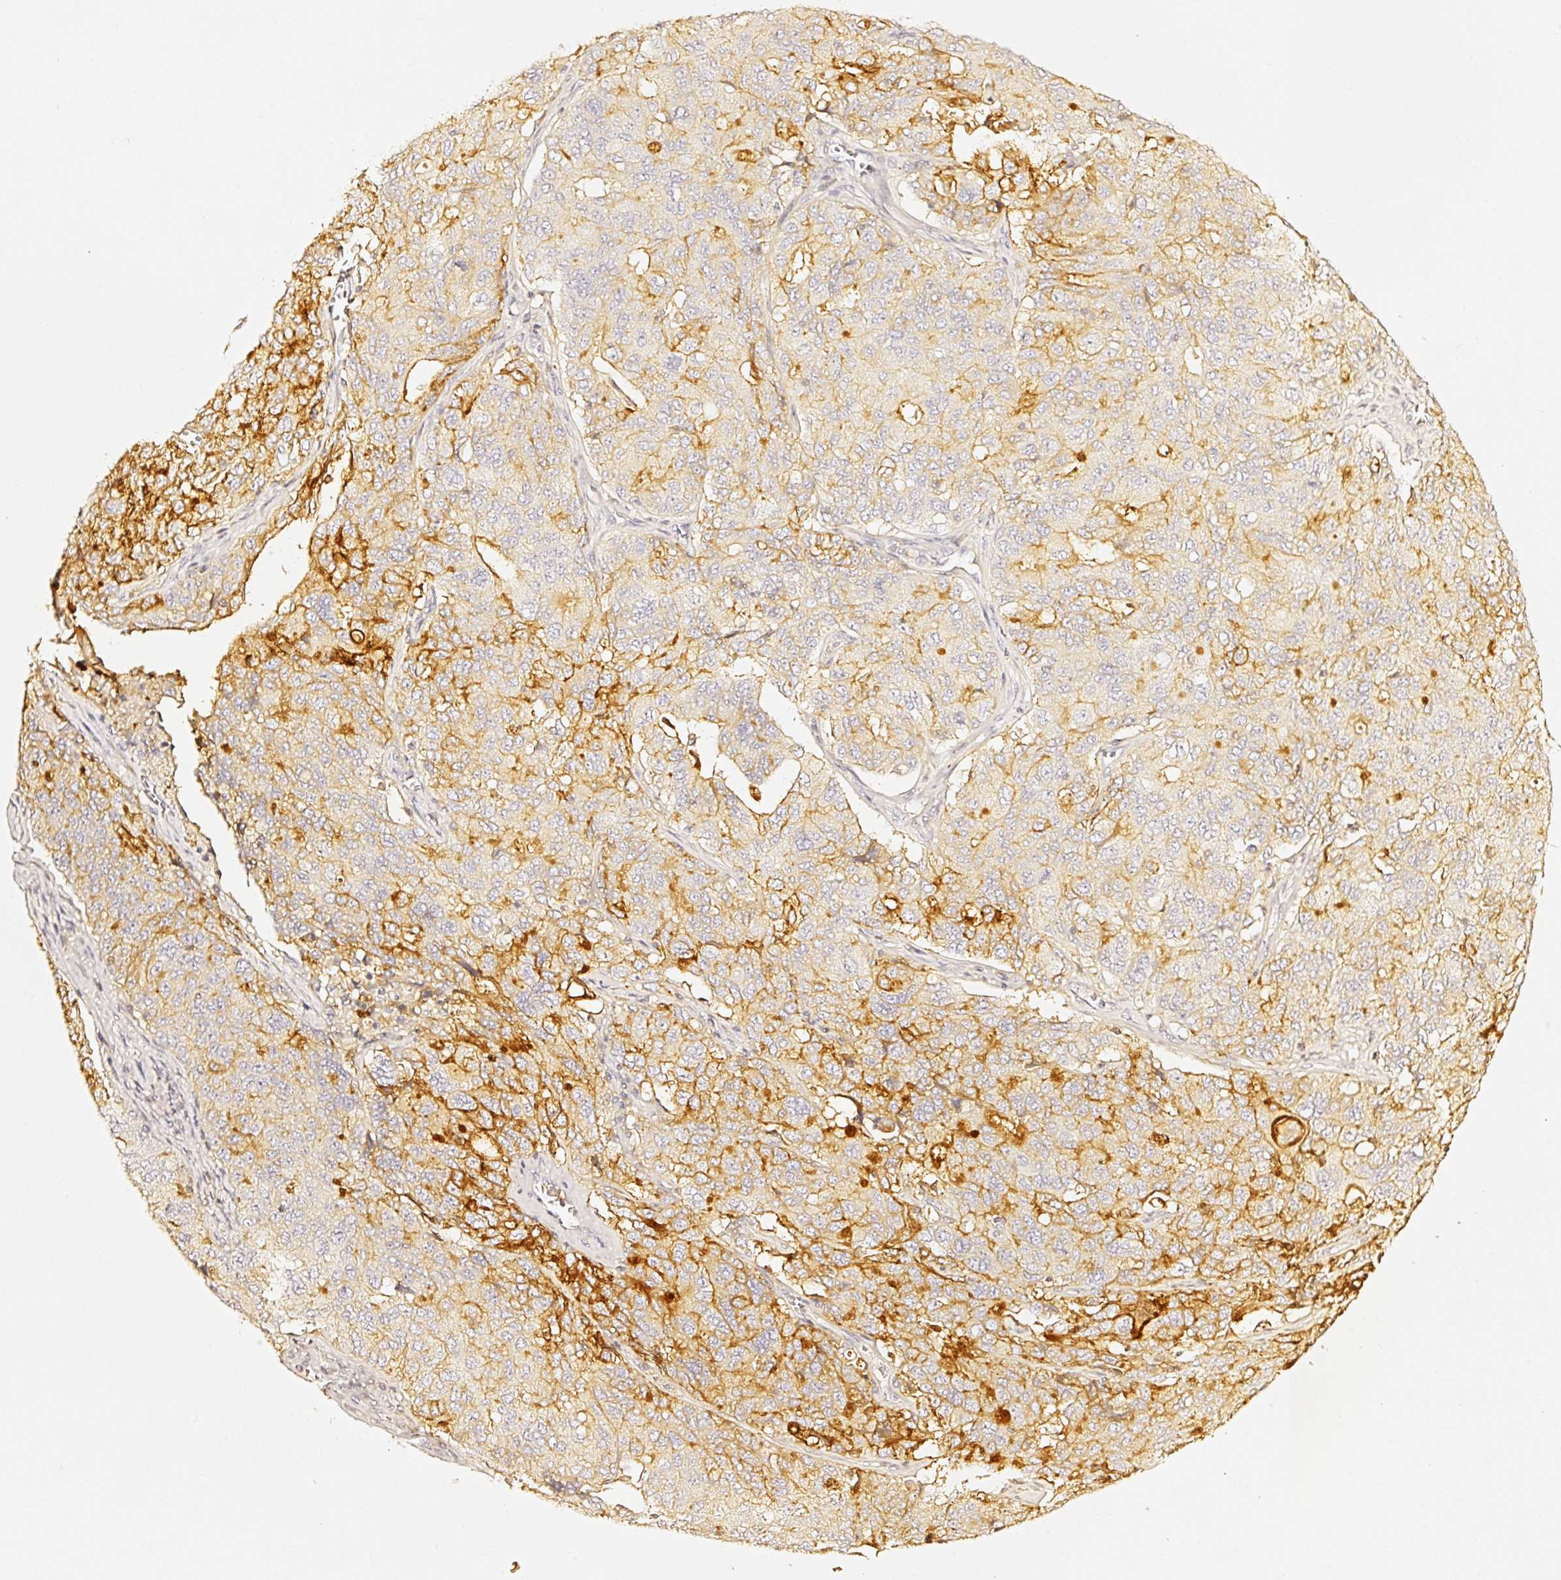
{"staining": {"intensity": "strong", "quantity": "25%-75%", "location": "cytoplasmic/membranous"}, "tissue": "ovarian cancer", "cell_type": "Tumor cells", "image_type": "cancer", "snomed": [{"axis": "morphology", "description": "Carcinoma, endometroid"}, {"axis": "topography", "description": "Ovary"}], "caption": "IHC photomicrograph of ovarian endometroid carcinoma stained for a protein (brown), which shows high levels of strong cytoplasmic/membranous positivity in about 25%-75% of tumor cells.", "gene": "CD47", "patient": {"sex": "female", "age": 62}}